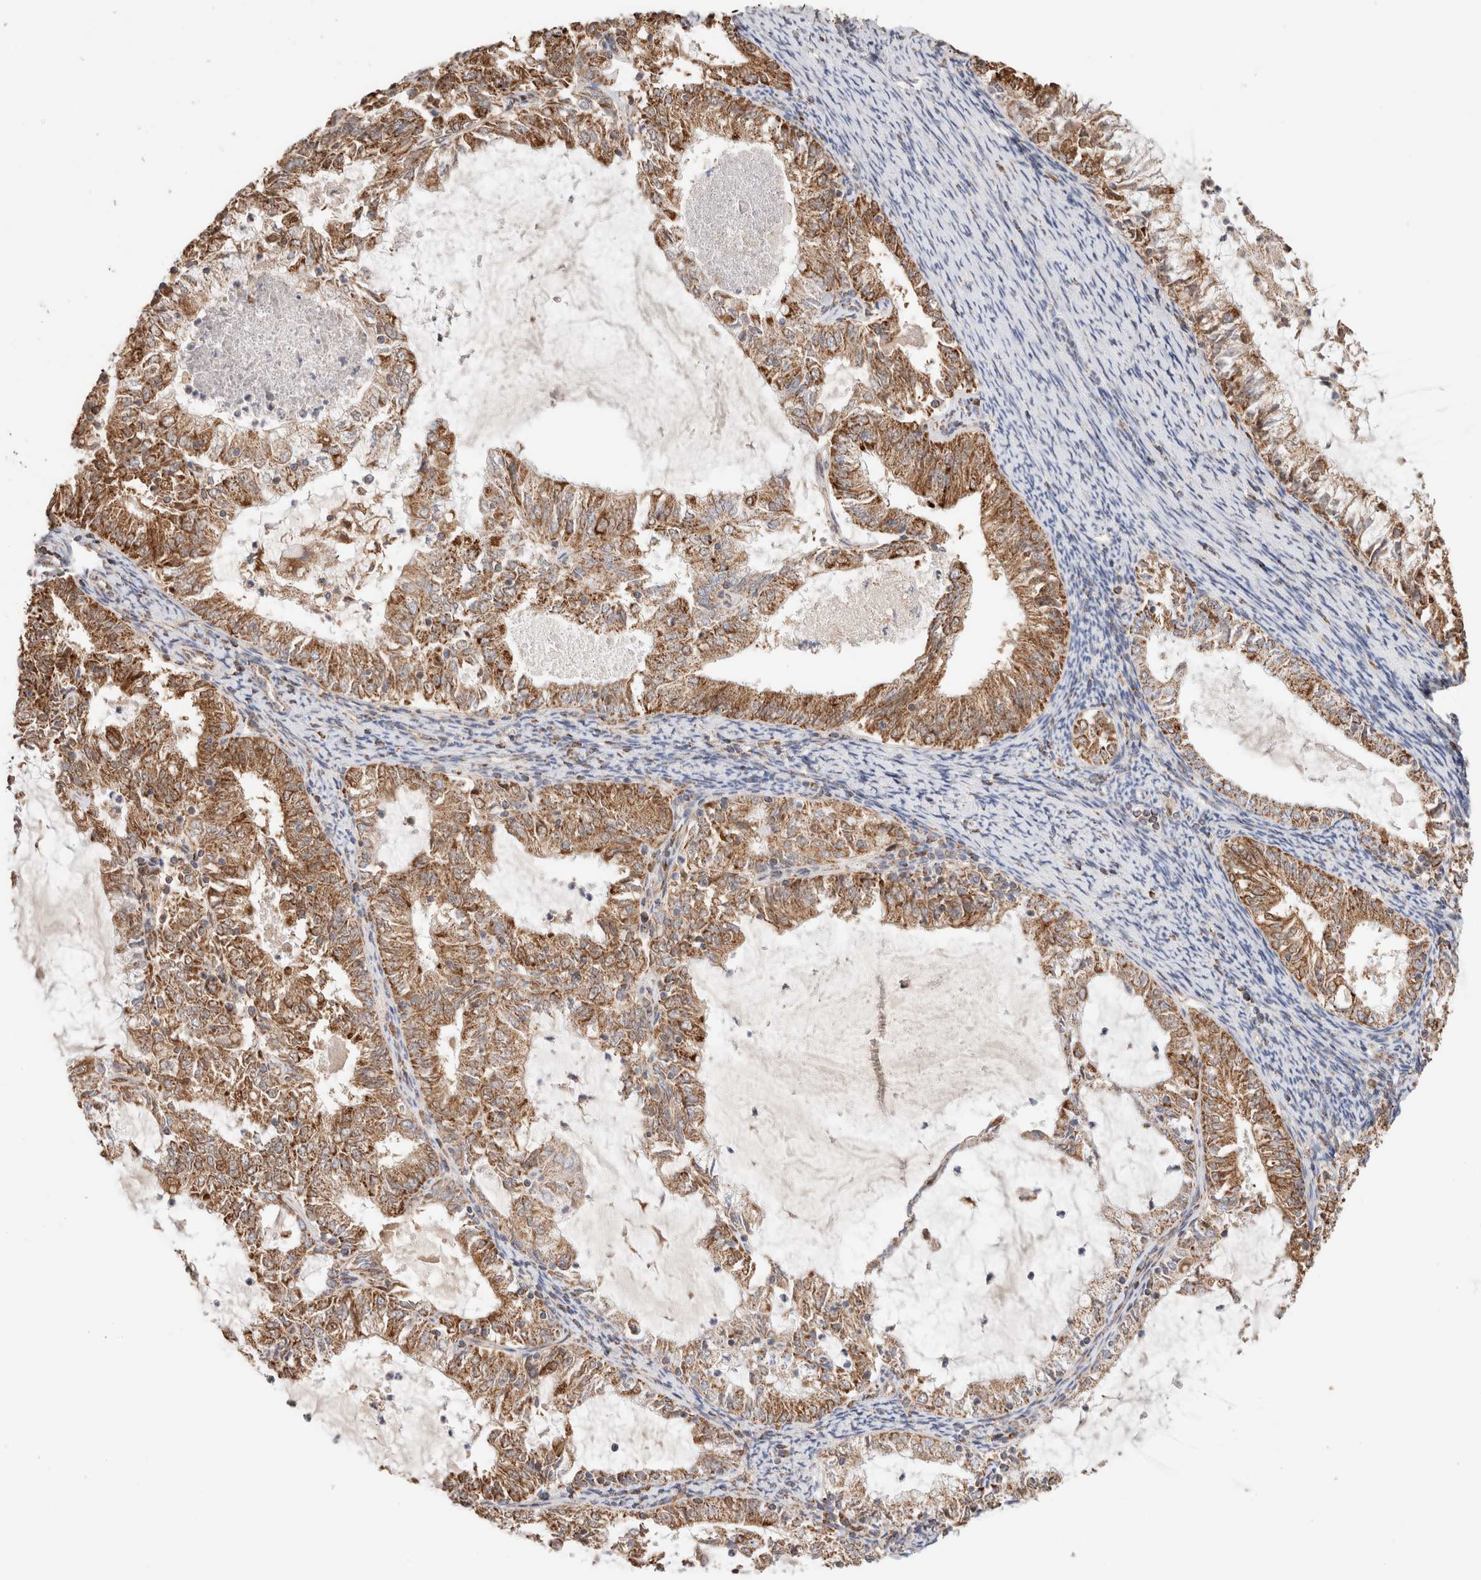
{"staining": {"intensity": "moderate", "quantity": ">75%", "location": "cytoplasmic/membranous"}, "tissue": "endometrial cancer", "cell_type": "Tumor cells", "image_type": "cancer", "snomed": [{"axis": "morphology", "description": "Adenocarcinoma, NOS"}, {"axis": "topography", "description": "Endometrium"}], "caption": "Protein analysis of endometrial cancer tissue displays moderate cytoplasmic/membranous positivity in approximately >75% of tumor cells. The staining was performed using DAB (3,3'-diaminobenzidine), with brown indicating positive protein expression. Nuclei are stained blue with hematoxylin.", "gene": "C1QBP", "patient": {"sex": "female", "age": 57}}